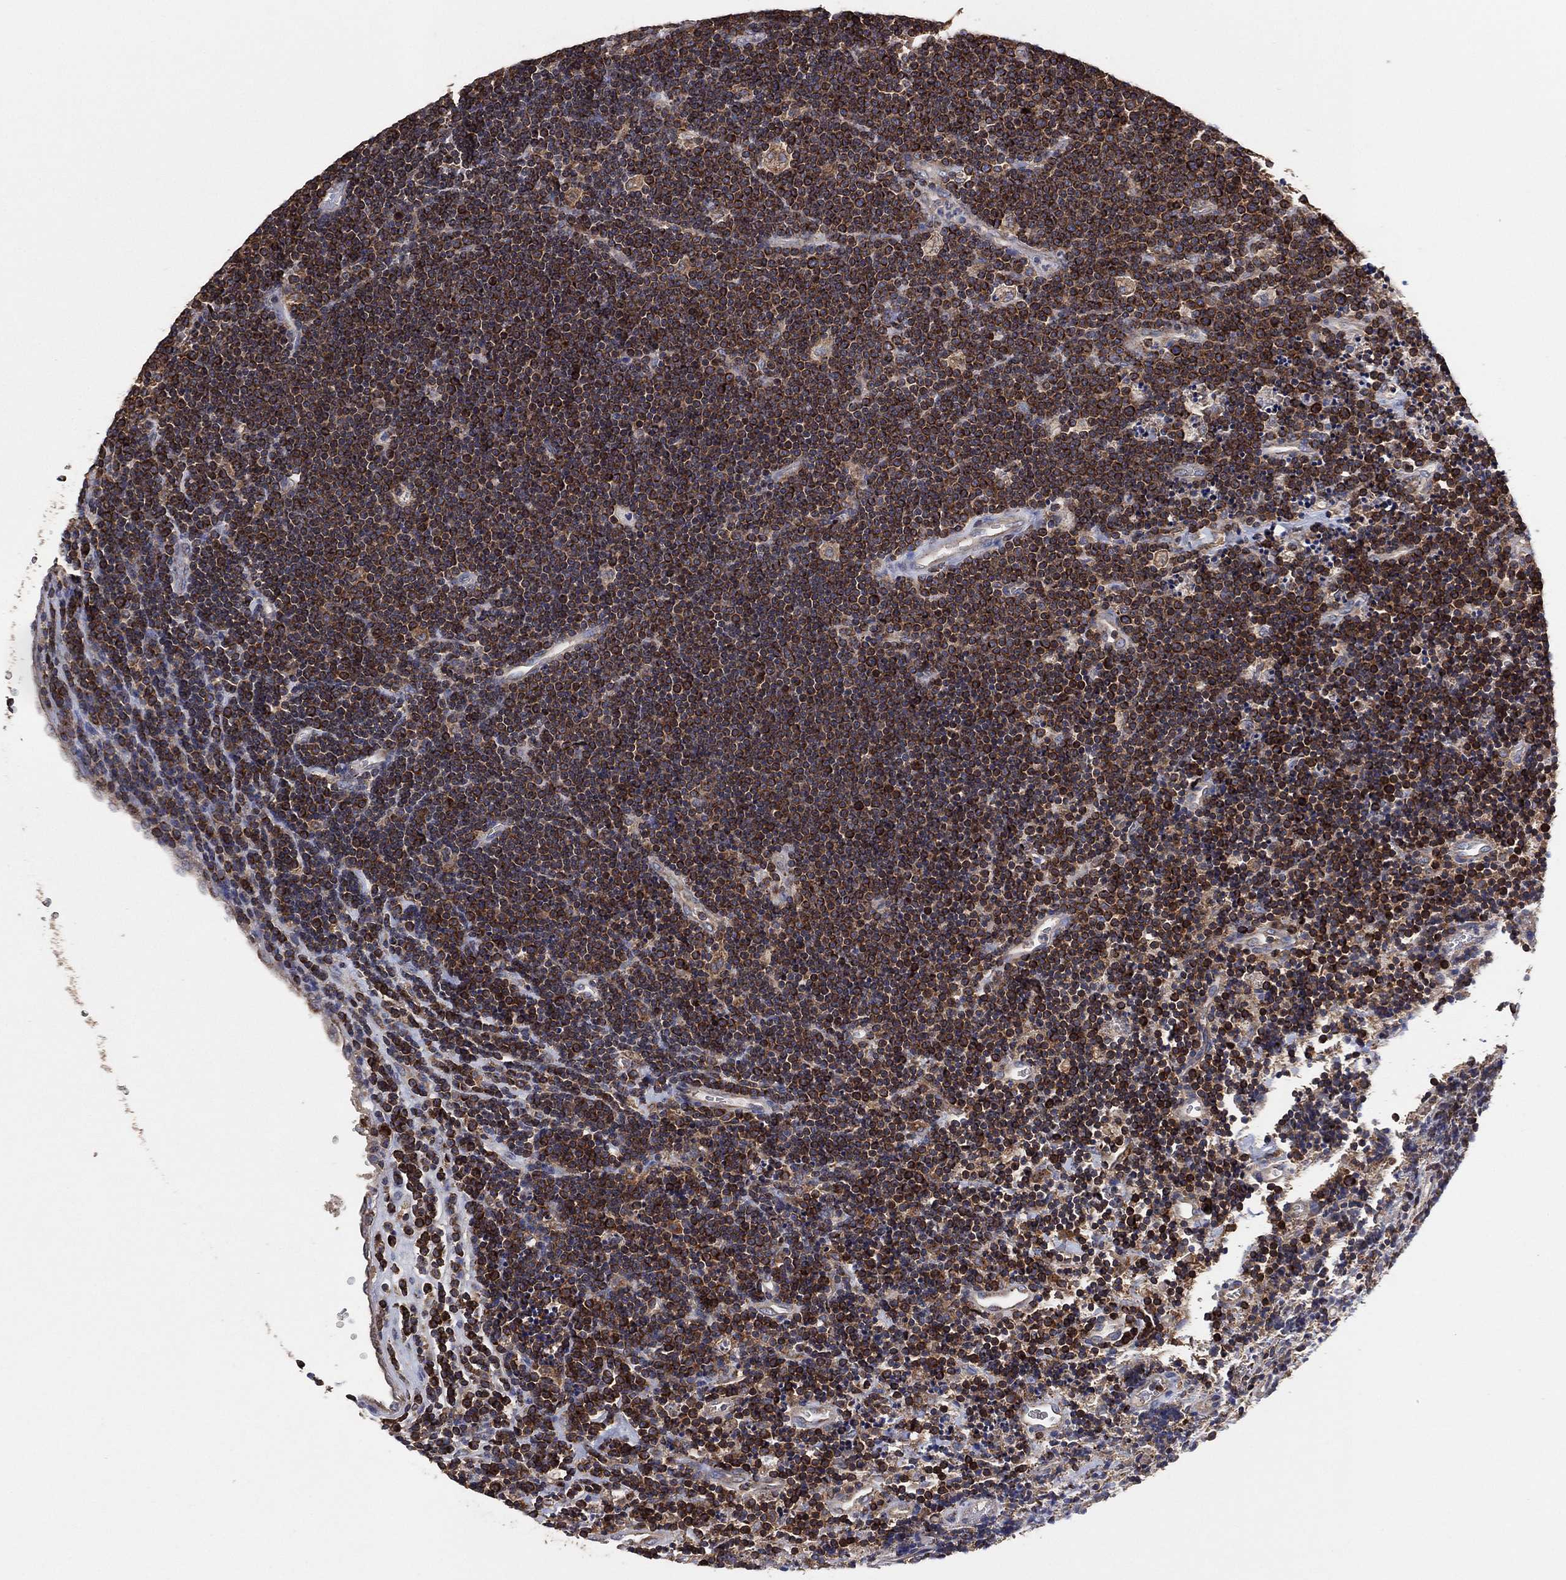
{"staining": {"intensity": "strong", "quantity": "25%-75%", "location": "cytoplasmic/membranous"}, "tissue": "lymphoma", "cell_type": "Tumor cells", "image_type": "cancer", "snomed": [{"axis": "morphology", "description": "Malignant lymphoma, non-Hodgkin's type, Low grade"}, {"axis": "topography", "description": "Brain"}], "caption": "Immunohistochemistry (DAB (3,3'-diaminobenzidine)) staining of human lymphoma shows strong cytoplasmic/membranous protein expression in about 25%-75% of tumor cells.", "gene": "LIMD1", "patient": {"sex": "female", "age": 66}}